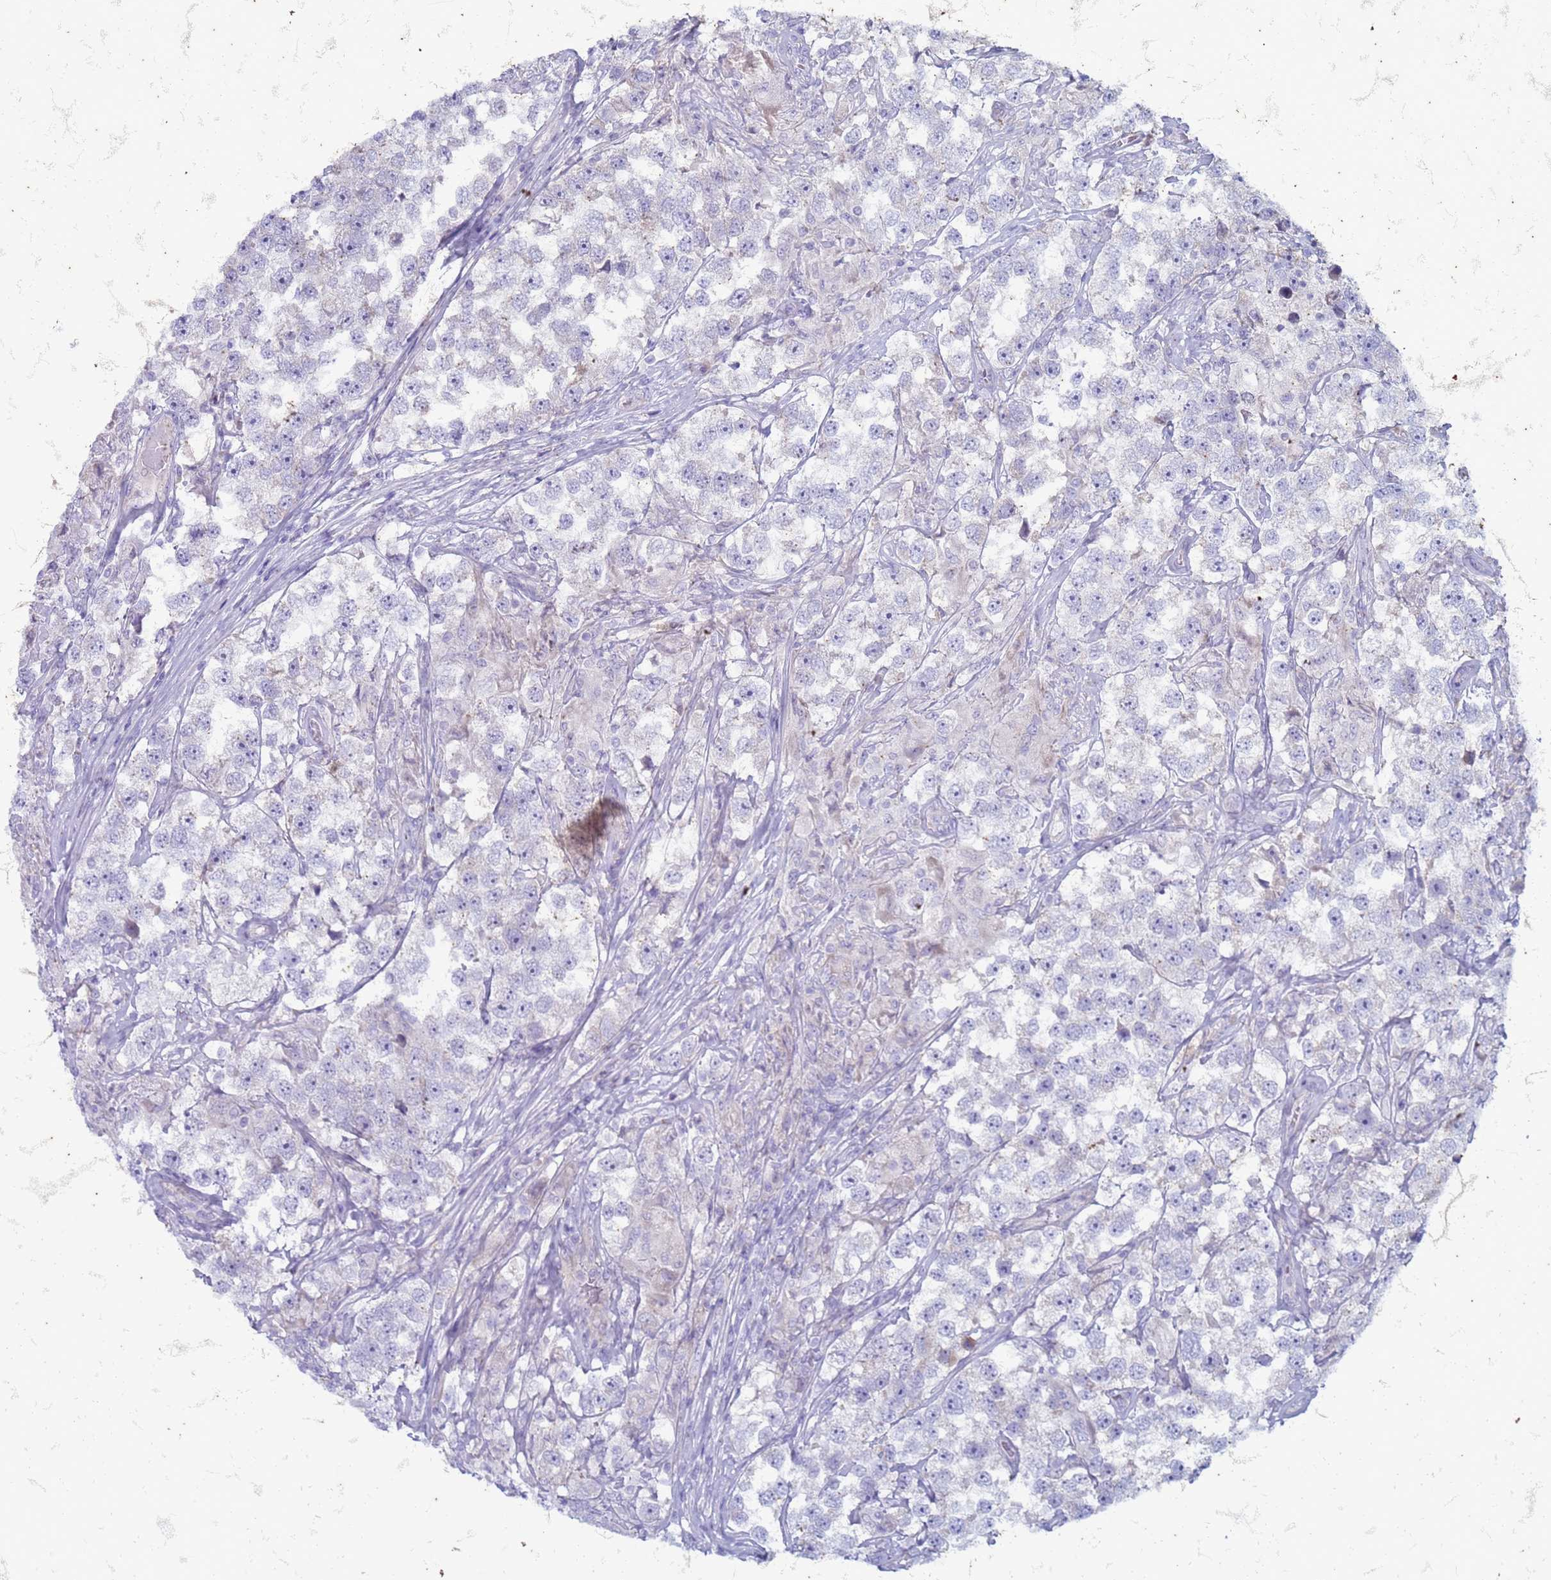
{"staining": {"intensity": "negative", "quantity": "none", "location": "none"}, "tissue": "testis cancer", "cell_type": "Tumor cells", "image_type": "cancer", "snomed": [{"axis": "morphology", "description": "Seminoma, NOS"}, {"axis": "topography", "description": "Testis"}], "caption": "DAB immunohistochemical staining of testis cancer (seminoma) reveals no significant positivity in tumor cells.", "gene": "SUCO", "patient": {"sex": "male", "age": 46}}